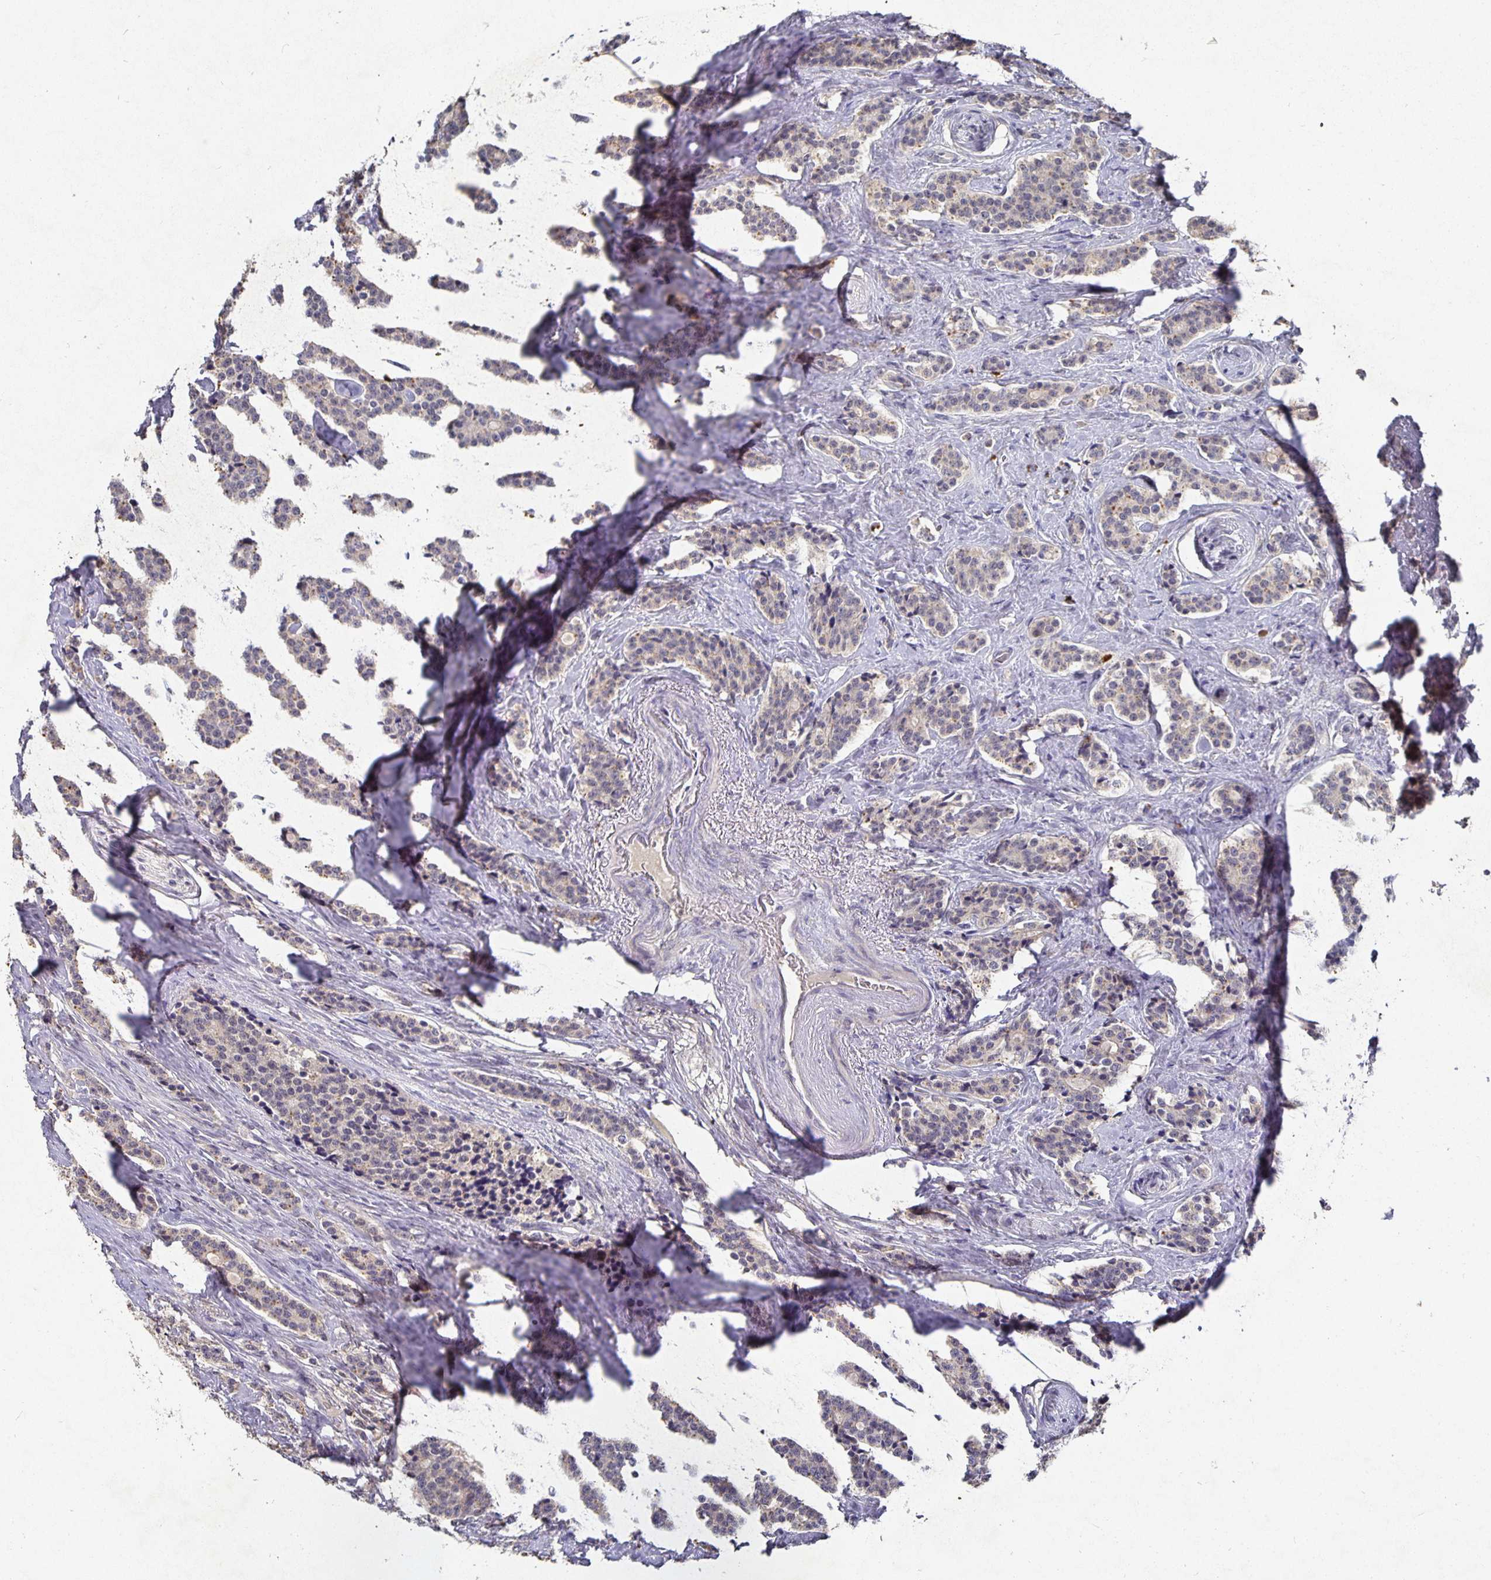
{"staining": {"intensity": "negative", "quantity": "none", "location": "none"}, "tissue": "carcinoid", "cell_type": "Tumor cells", "image_type": "cancer", "snomed": [{"axis": "morphology", "description": "Carcinoid, malignant, NOS"}, {"axis": "topography", "description": "Small intestine"}], "caption": "This is an IHC histopathology image of carcinoid. There is no positivity in tumor cells.", "gene": "HEPN1", "patient": {"sex": "female", "age": 73}}